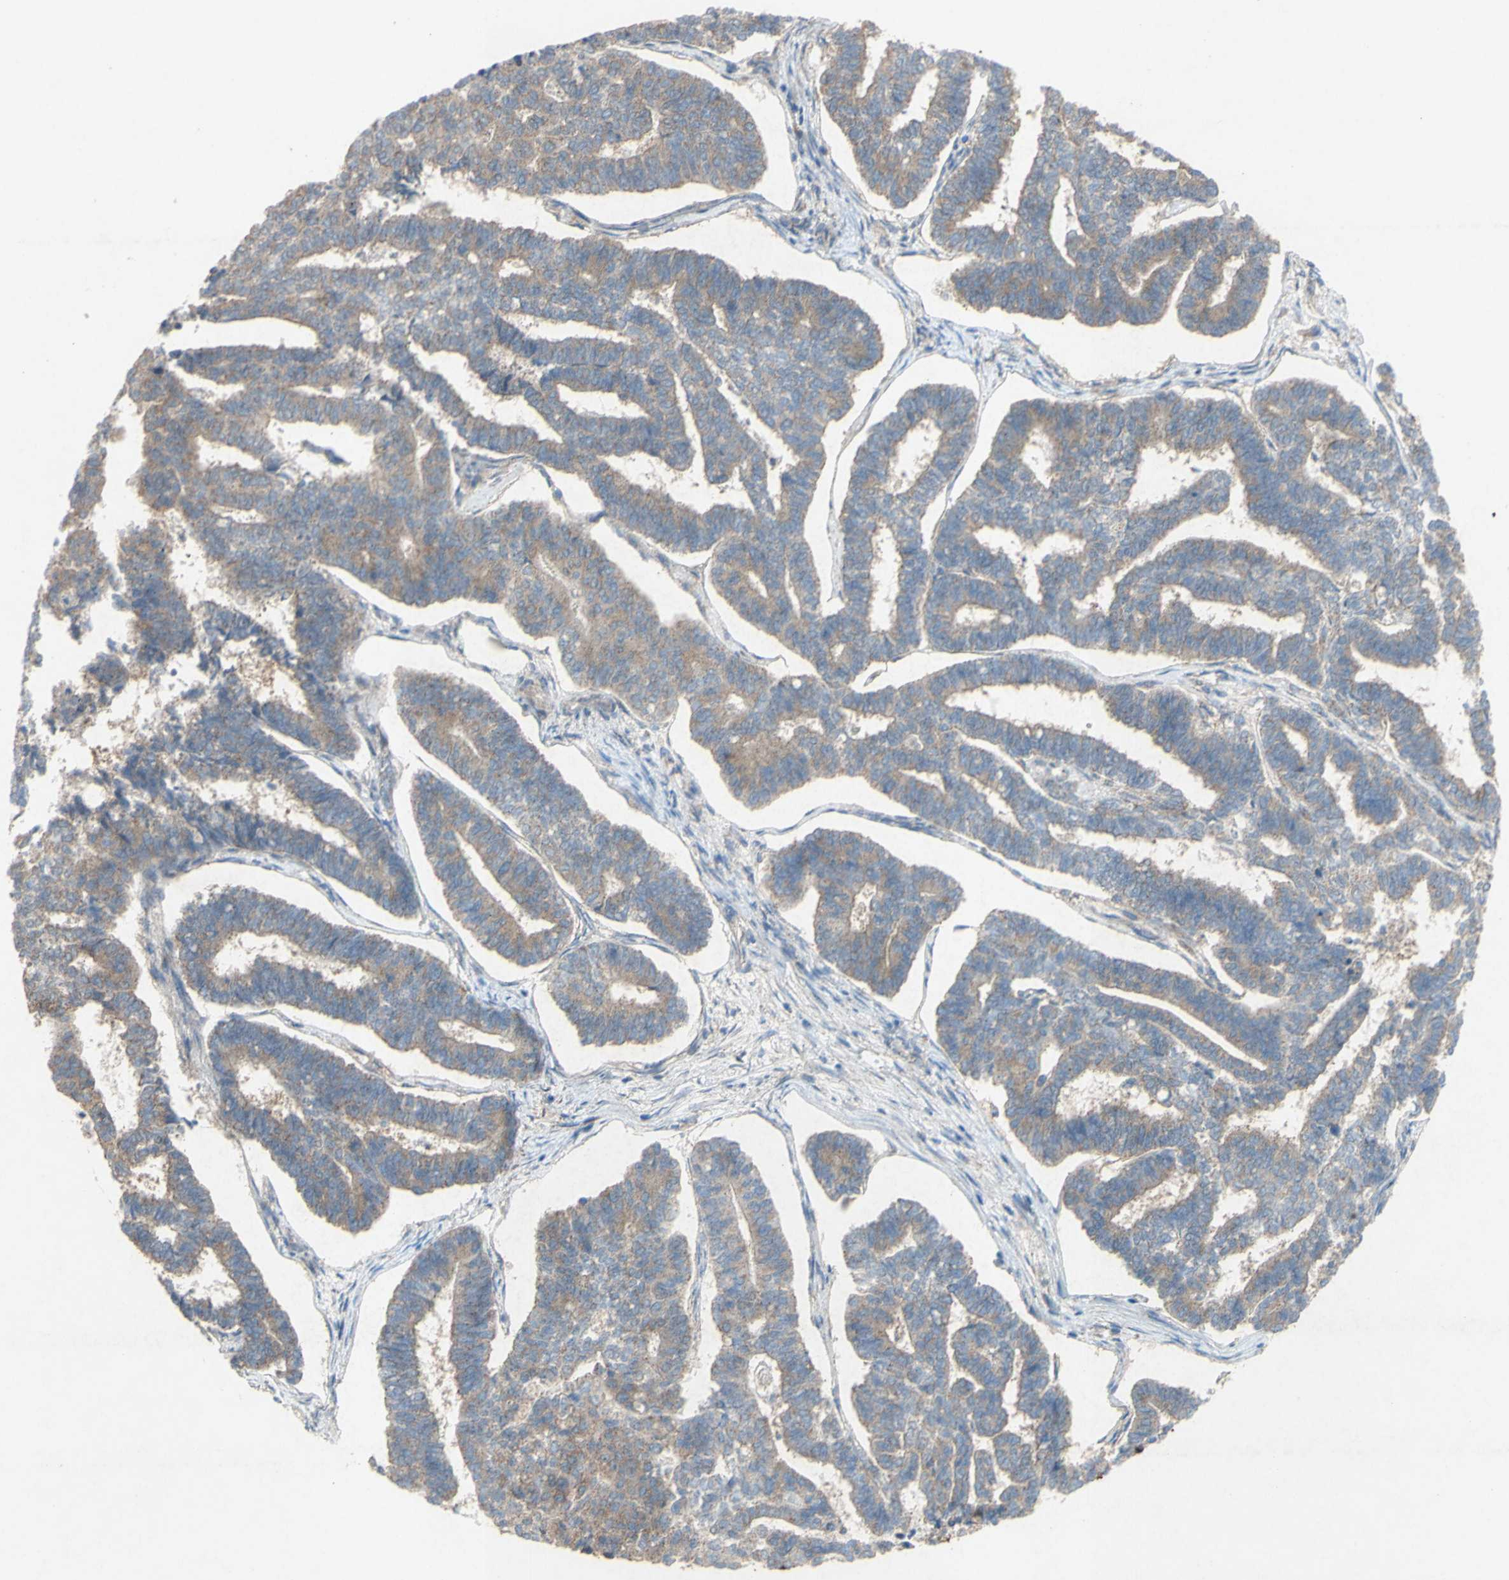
{"staining": {"intensity": "moderate", "quantity": ">75%", "location": "cytoplasmic/membranous"}, "tissue": "endometrial cancer", "cell_type": "Tumor cells", "image_type": "cancer", "snomed": [{"axis": "morphology", "description": "Adenocarcinoma, NOS"}, {"axis": "topography", "description": "Endometrium"}], "caption": "Immunohistochemistry (DAB) staining of endometrial adenocarcinoma reveals moderate cytoplasmic/membranous protein positivity in about >75% of tumor cells. (brown staining indicates protein expression, while blue staining denotes nuclei).", "gene": "TST", "patient": {"sex": "female", "age": 70}}